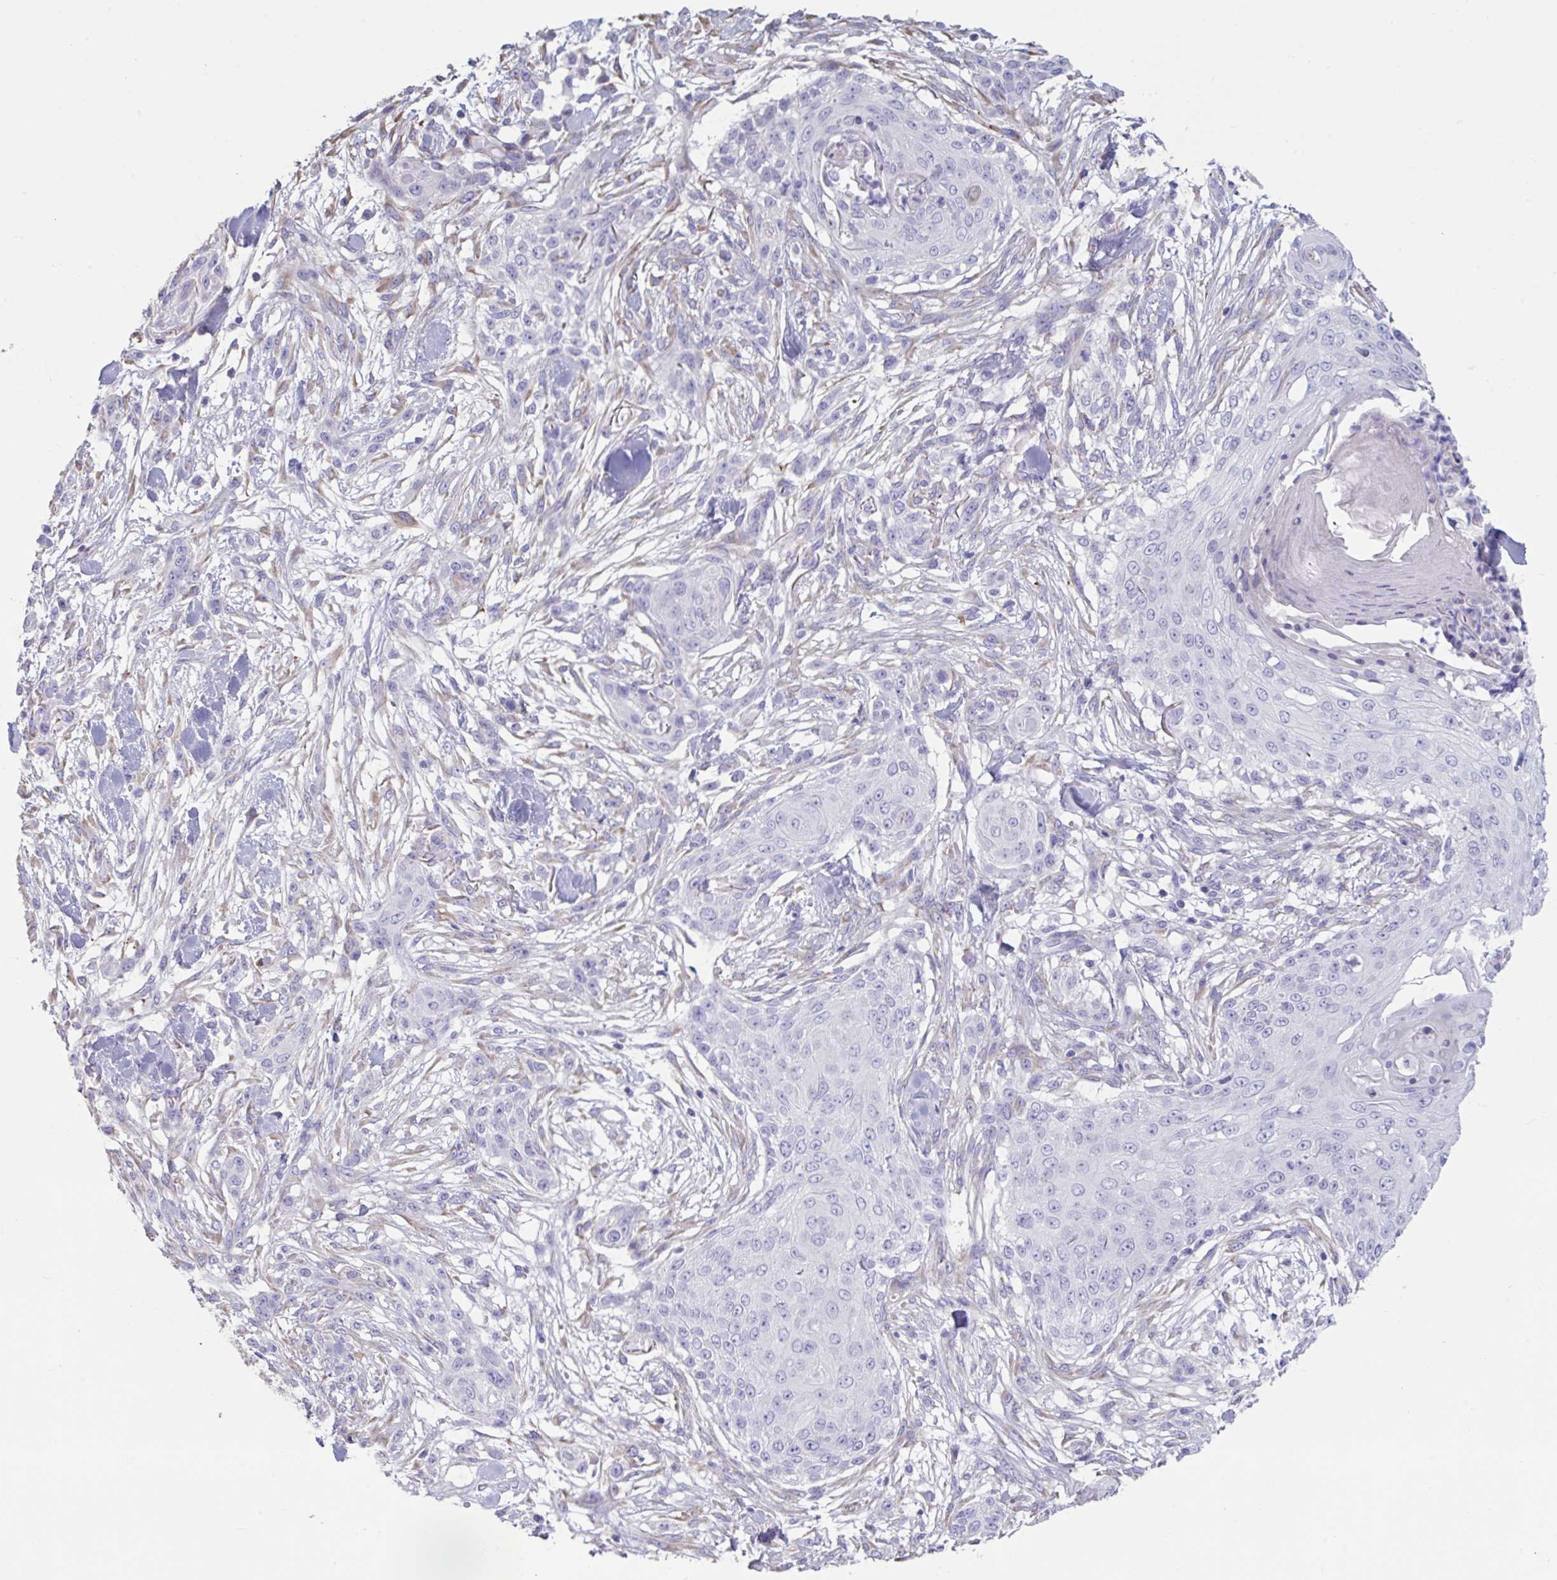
{"staining": {"intensity": "negative", "quantity": "none", "location": "none"}, "tissue": "skin cancer", "cell_type": "Tumor cells", "image_type": "cancer", "snomed": [{"axis": "morphology", "description": "Squamous cell carcinoma, NOS"}, {"axis": "topography", "description": "Skin"}], "caption": "DAB immunohistochemical staining of skin squamous cell carcinoma displays no significant staining in tumor cells. (DAB IHC with hematoxylin counter stain).", "gene": "TNNC1", "patient": {"sex": "female", "age": 59}}